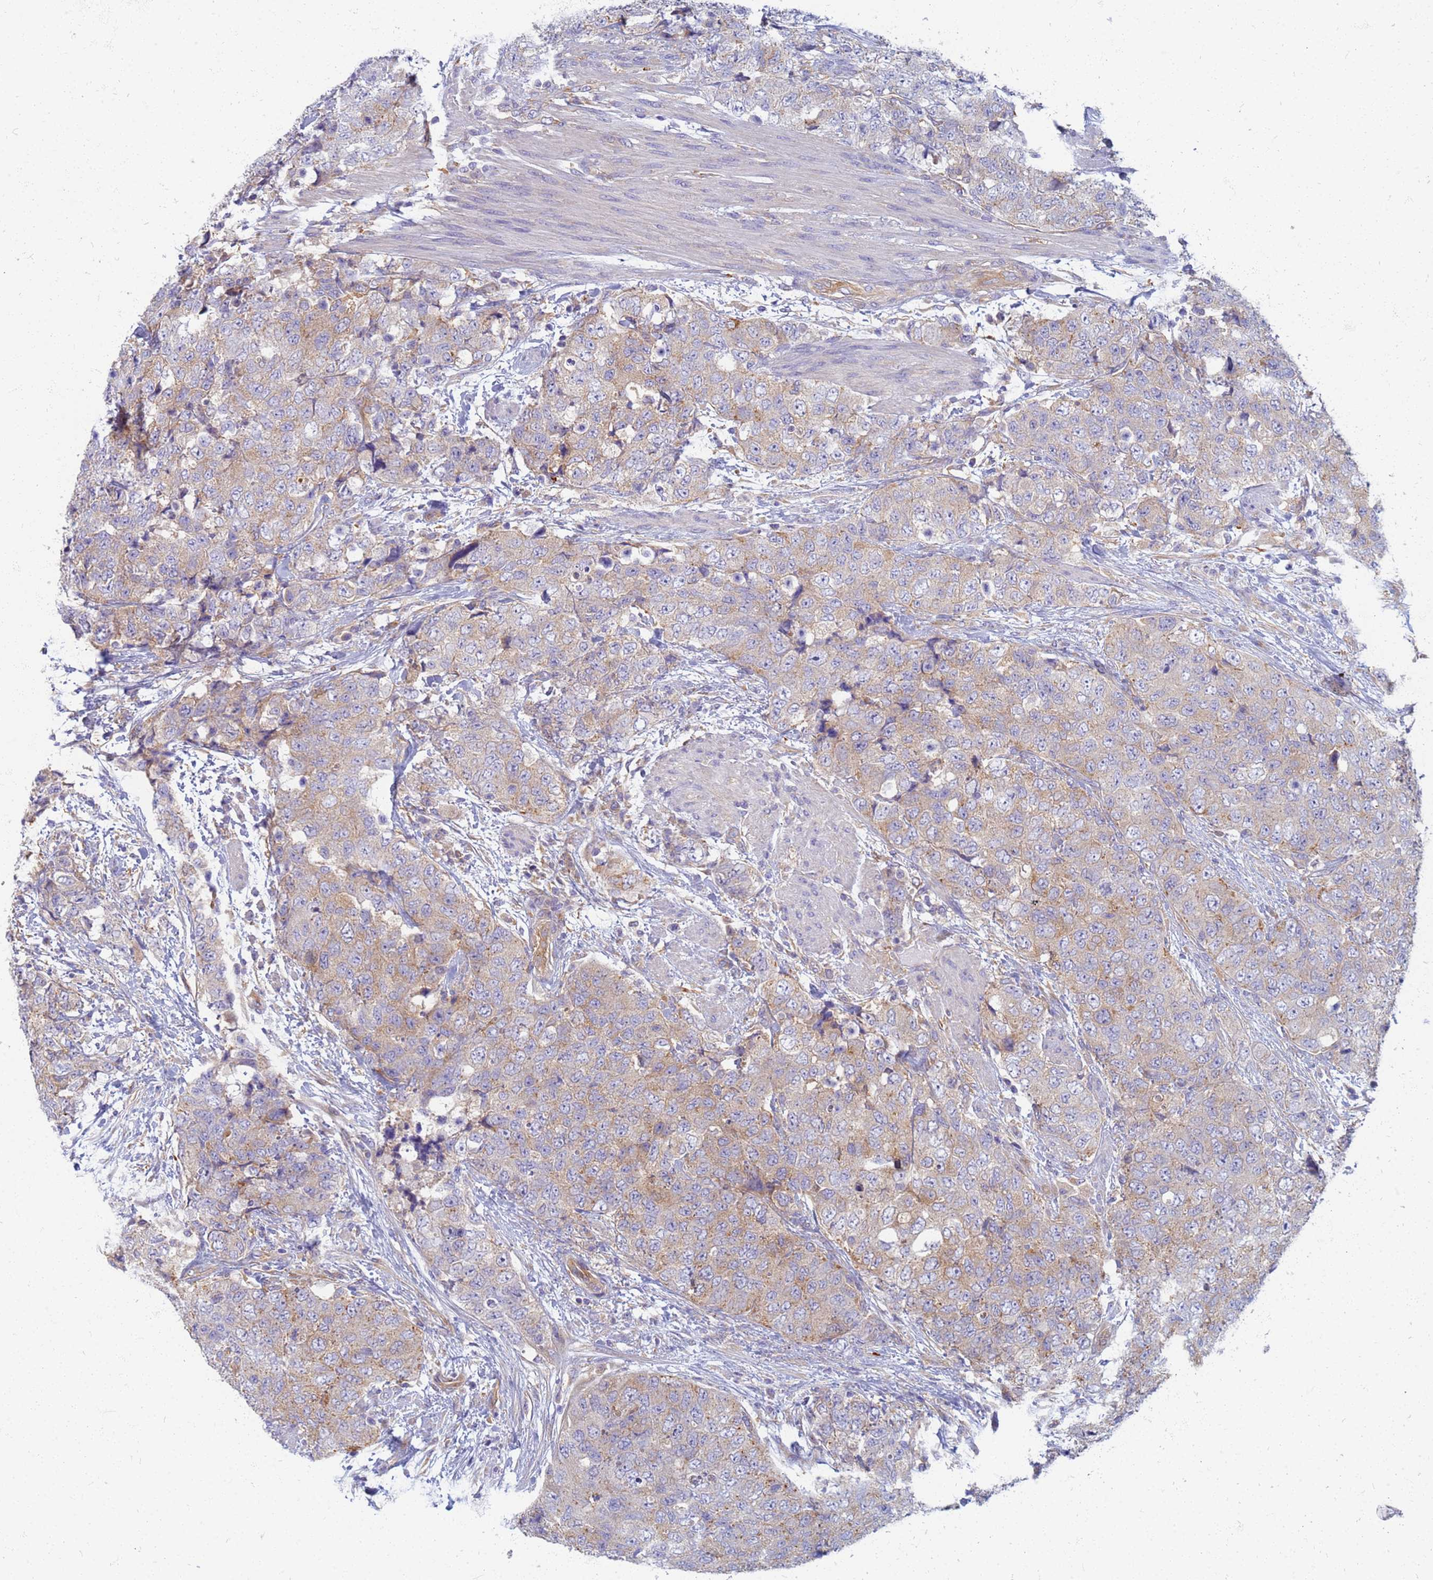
{"staining": {"intensity": "moderate", "quantity": "25%-75%", "location": "cytoplasmic/membranous"}, "tissue": "urothelial cancer", "cell_type": "Tumor cells", "image_type": "cancer", "snomed": [{"axis": "morphology", "description": "Urothelial carcinoma, High grade"}, {"axis": "topography", "description": "Urinary bladder"}], "caption": "An IHC micrograph of neoplastic tissue is shown. Protein staining in brown highlights moderate cytoplasmic/membranous positivity in urothelial cancer within tumor cells.", "gene": "EEA1", "patient": {"sex": "female", "age": 78}}